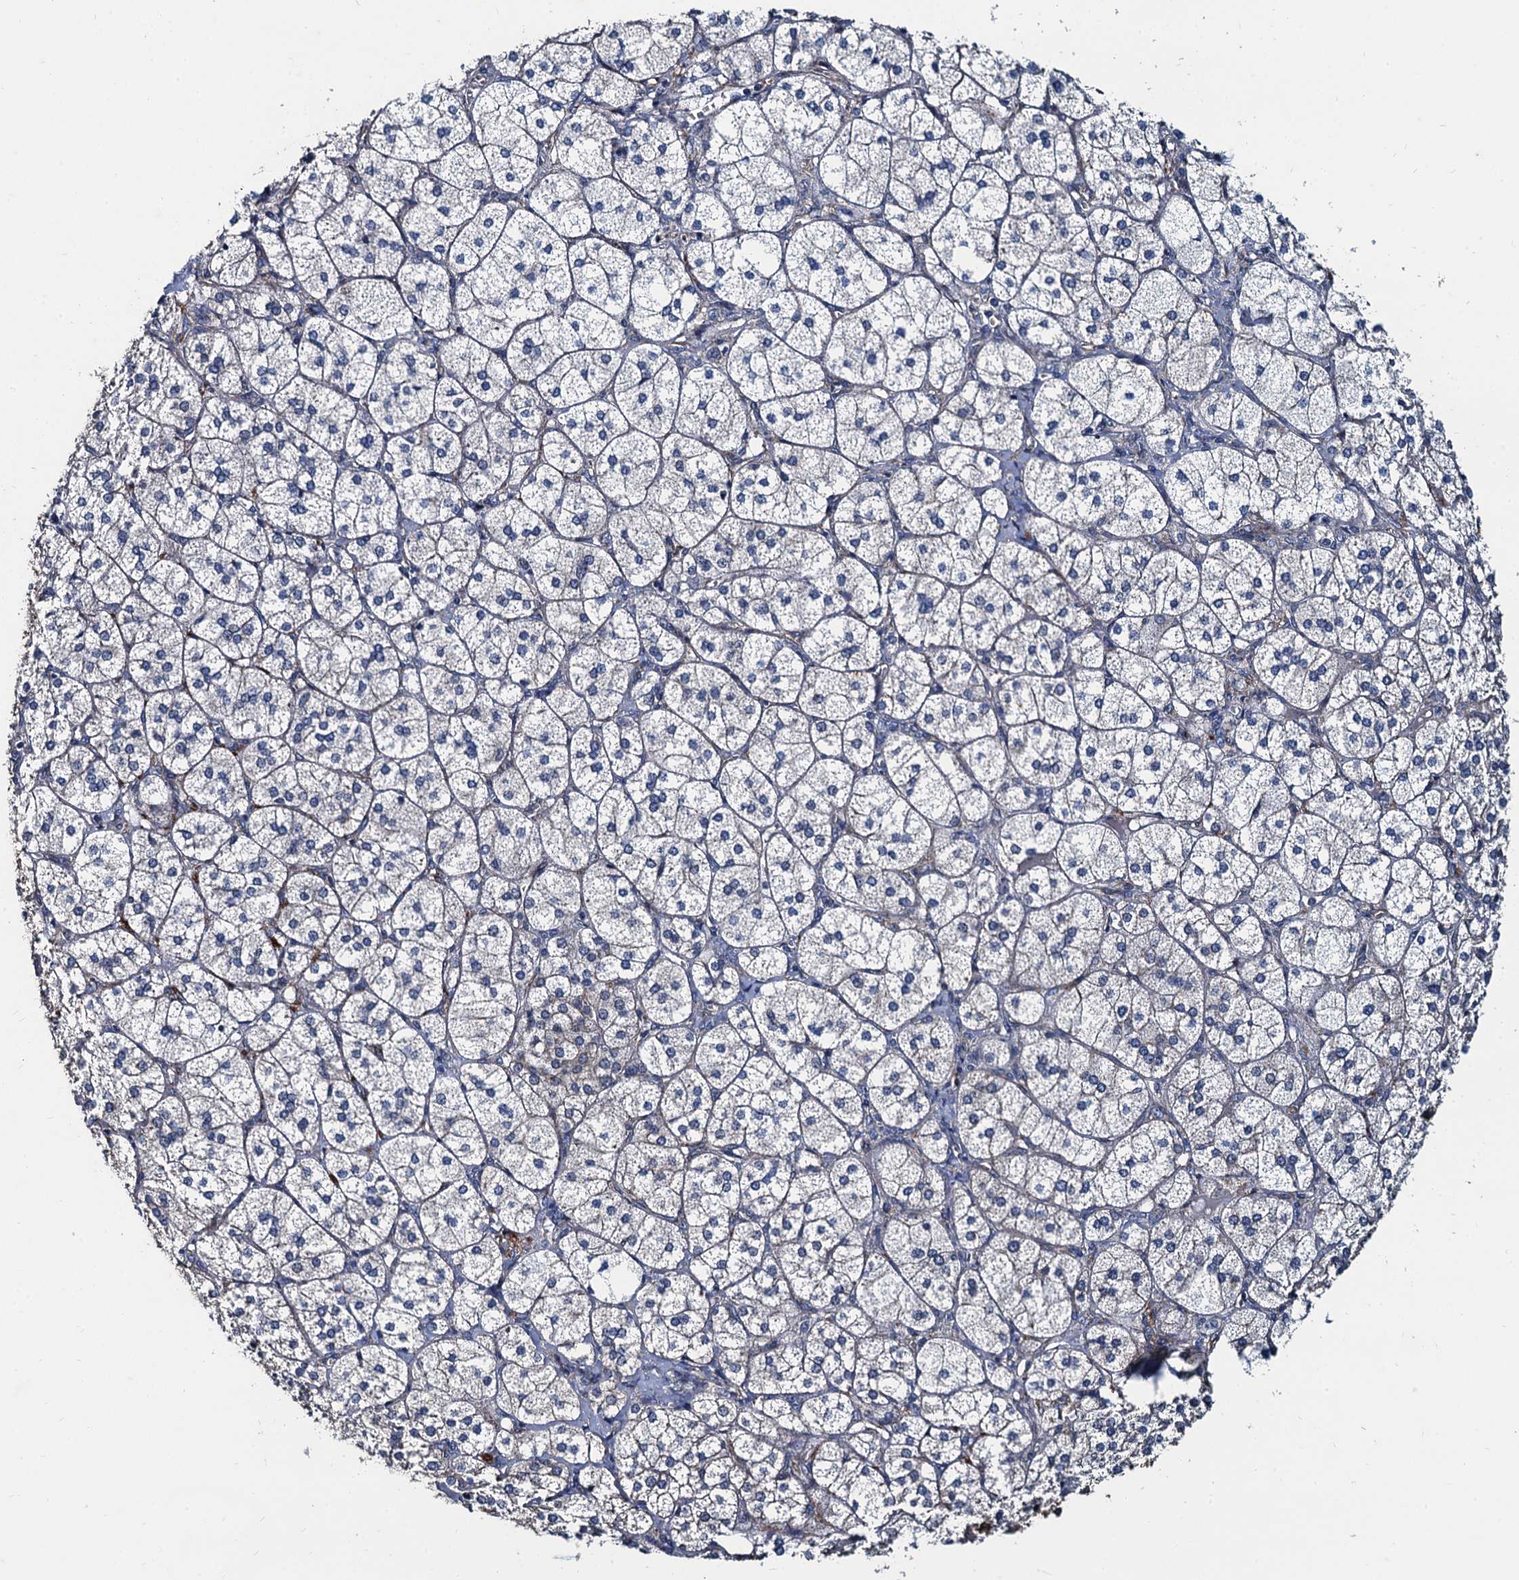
{"staining": {"intensity": "weak", "quantity": "<25%", "location": "cytoplasmic/membranous"}, "tissue": "adrenal gland", "cell_type": "Glandular cells", "image_type": "normal", "snomed": [{"axis": "morphology", "description": "Normal tissue, NOS"}, {"axis": "topography", "description": "Adrenal gland"}], "caption": "An immunohistochemistry micrograph of normal adrenal gland is shown. There is no staining in glandular cells of adrenal gland. The staining is performed using DAB brown chromogen with nuclei counter-stained in using hematoxylin.", "gene": "NGRN", "patient": {"sex": "female", "age": 61}}